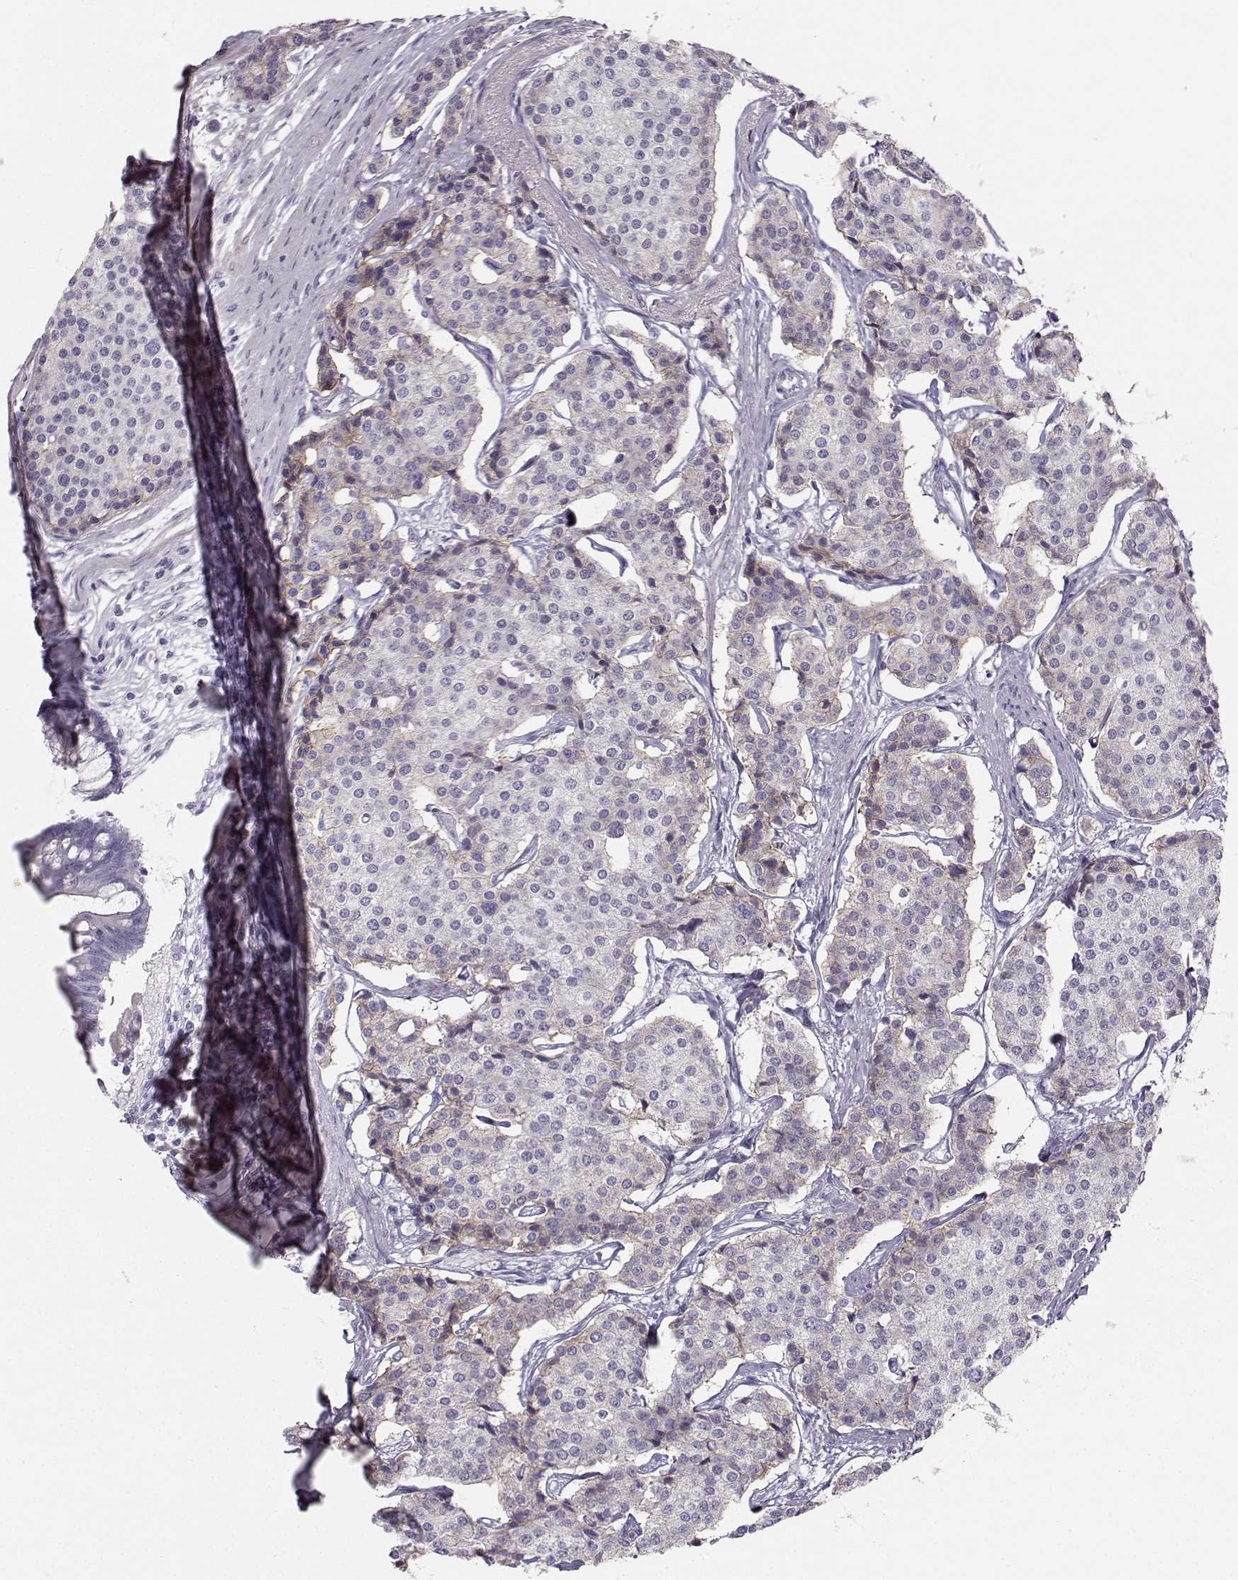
{"staining": {"intensity": "moderate", "quantity": "<25%", "location": "cytoplasmic/membranous"}, "tissue": "carcinoid", "cell_type": "Tumor cells", "image_type": "cancer", "snomed": [{"axis": "morphology", "description": "Carcinoid, malignant, NOS"}, {"axis": "topography", "description": "Small intestine"}], "caption": "Protein staining by immunohistochemistry exhibits moderate cytoplasmic/membranous staining in about <25% of tumor cells in carcinoid (malignant).", "gene": "CASR", "patient": {"sex": "female", "age": 65}}